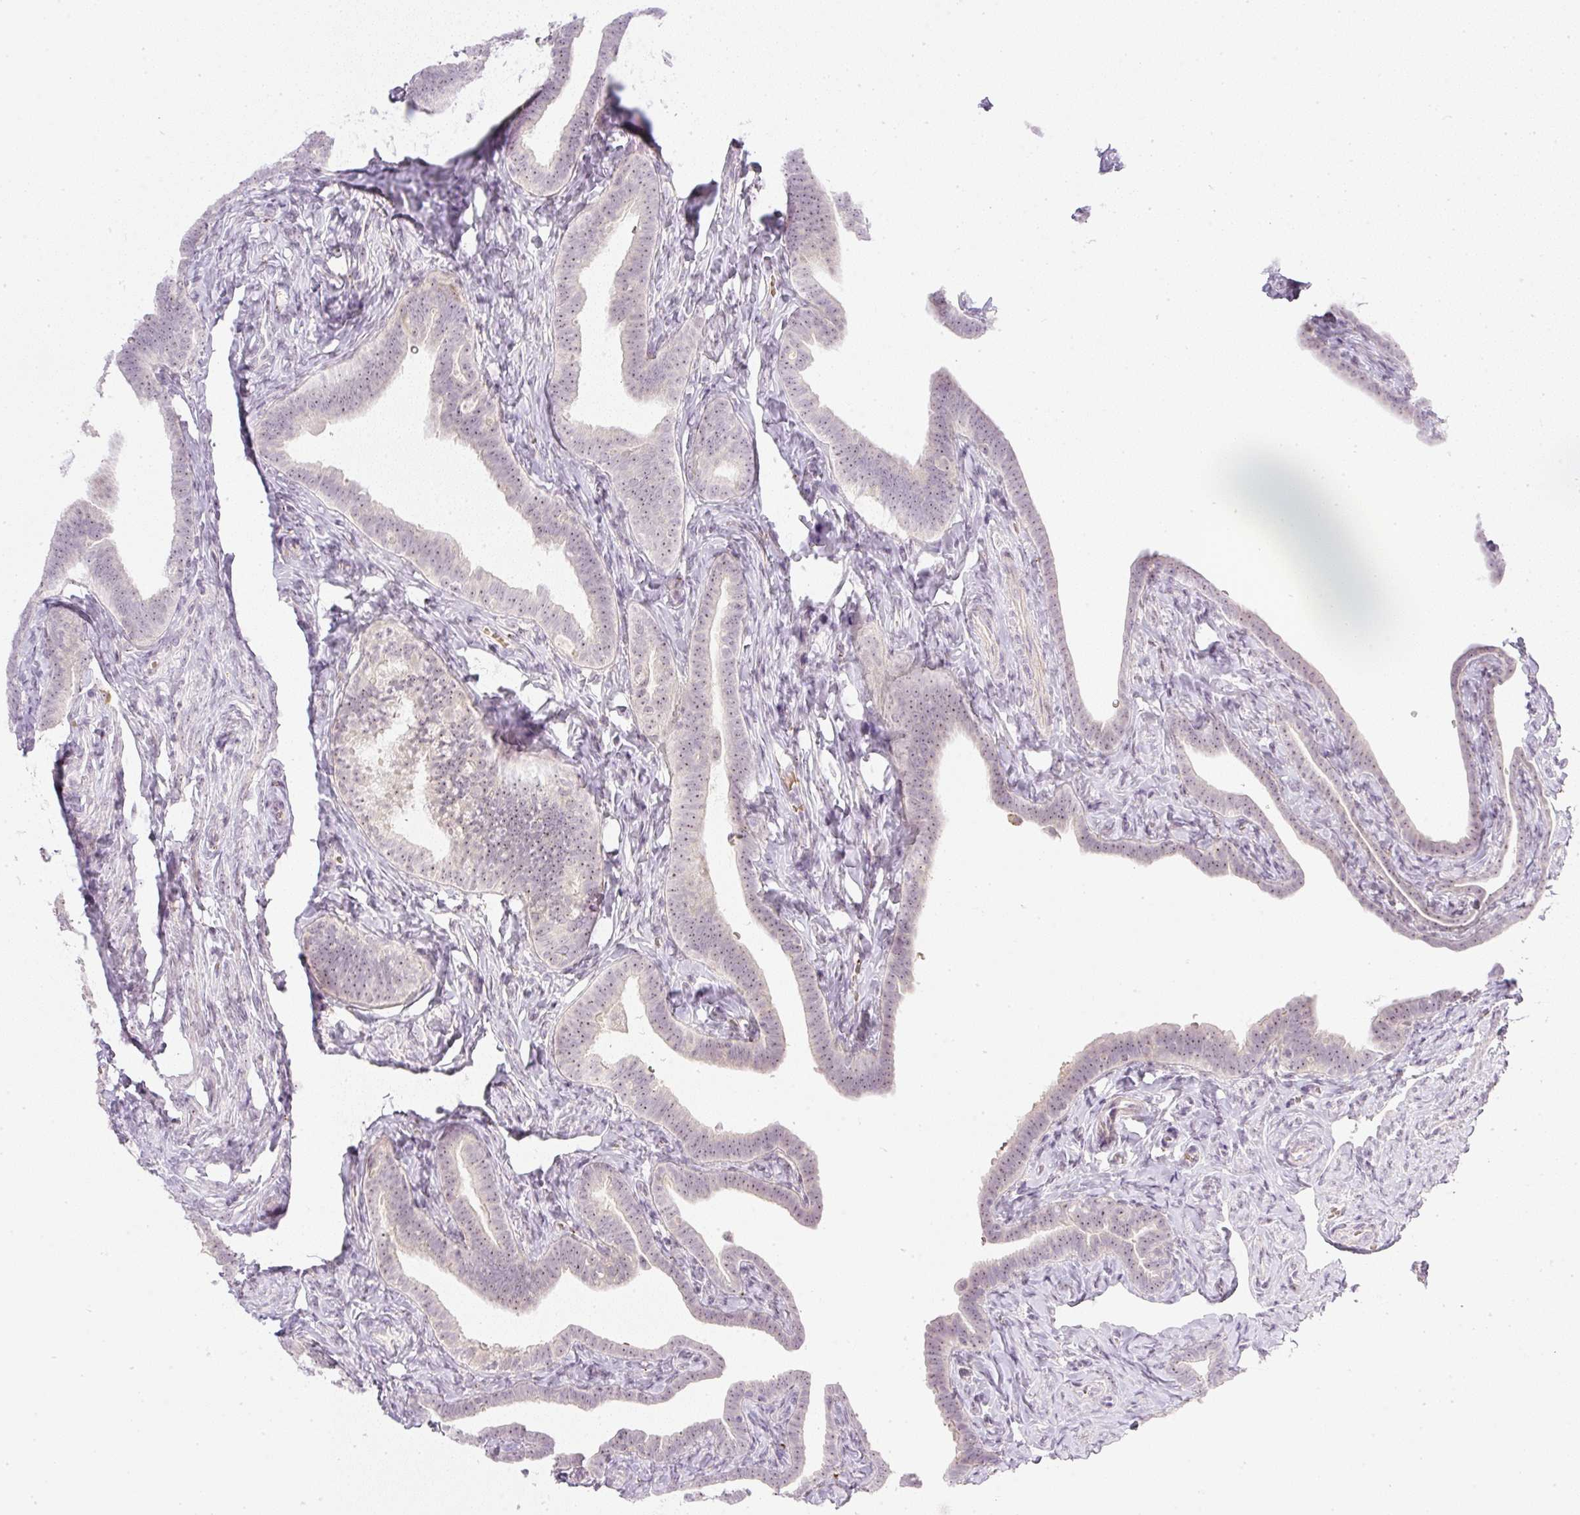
{"staining": {"intensity": "moderate", "quantity": "25%-75%", "location": "nuclear"}, "tissue": "fallopian tube", "cell_type": "Glandular cells", "image_type": "normal", "snomed": [{"axis": "morphology", "description": "Normal tissue, NOS"}, {"axis": "topography", "description": "Fallopian tube"}], "caption": "Protein expression analysis of benign human fallopian tube reveals moderate nuclear expression in about 25%-75% of glandular cells. (Brightfield microscopy of DAB IHC at high magnification).", "gene": "AAR2", "patient": {"sex": "female", "age": 69}}